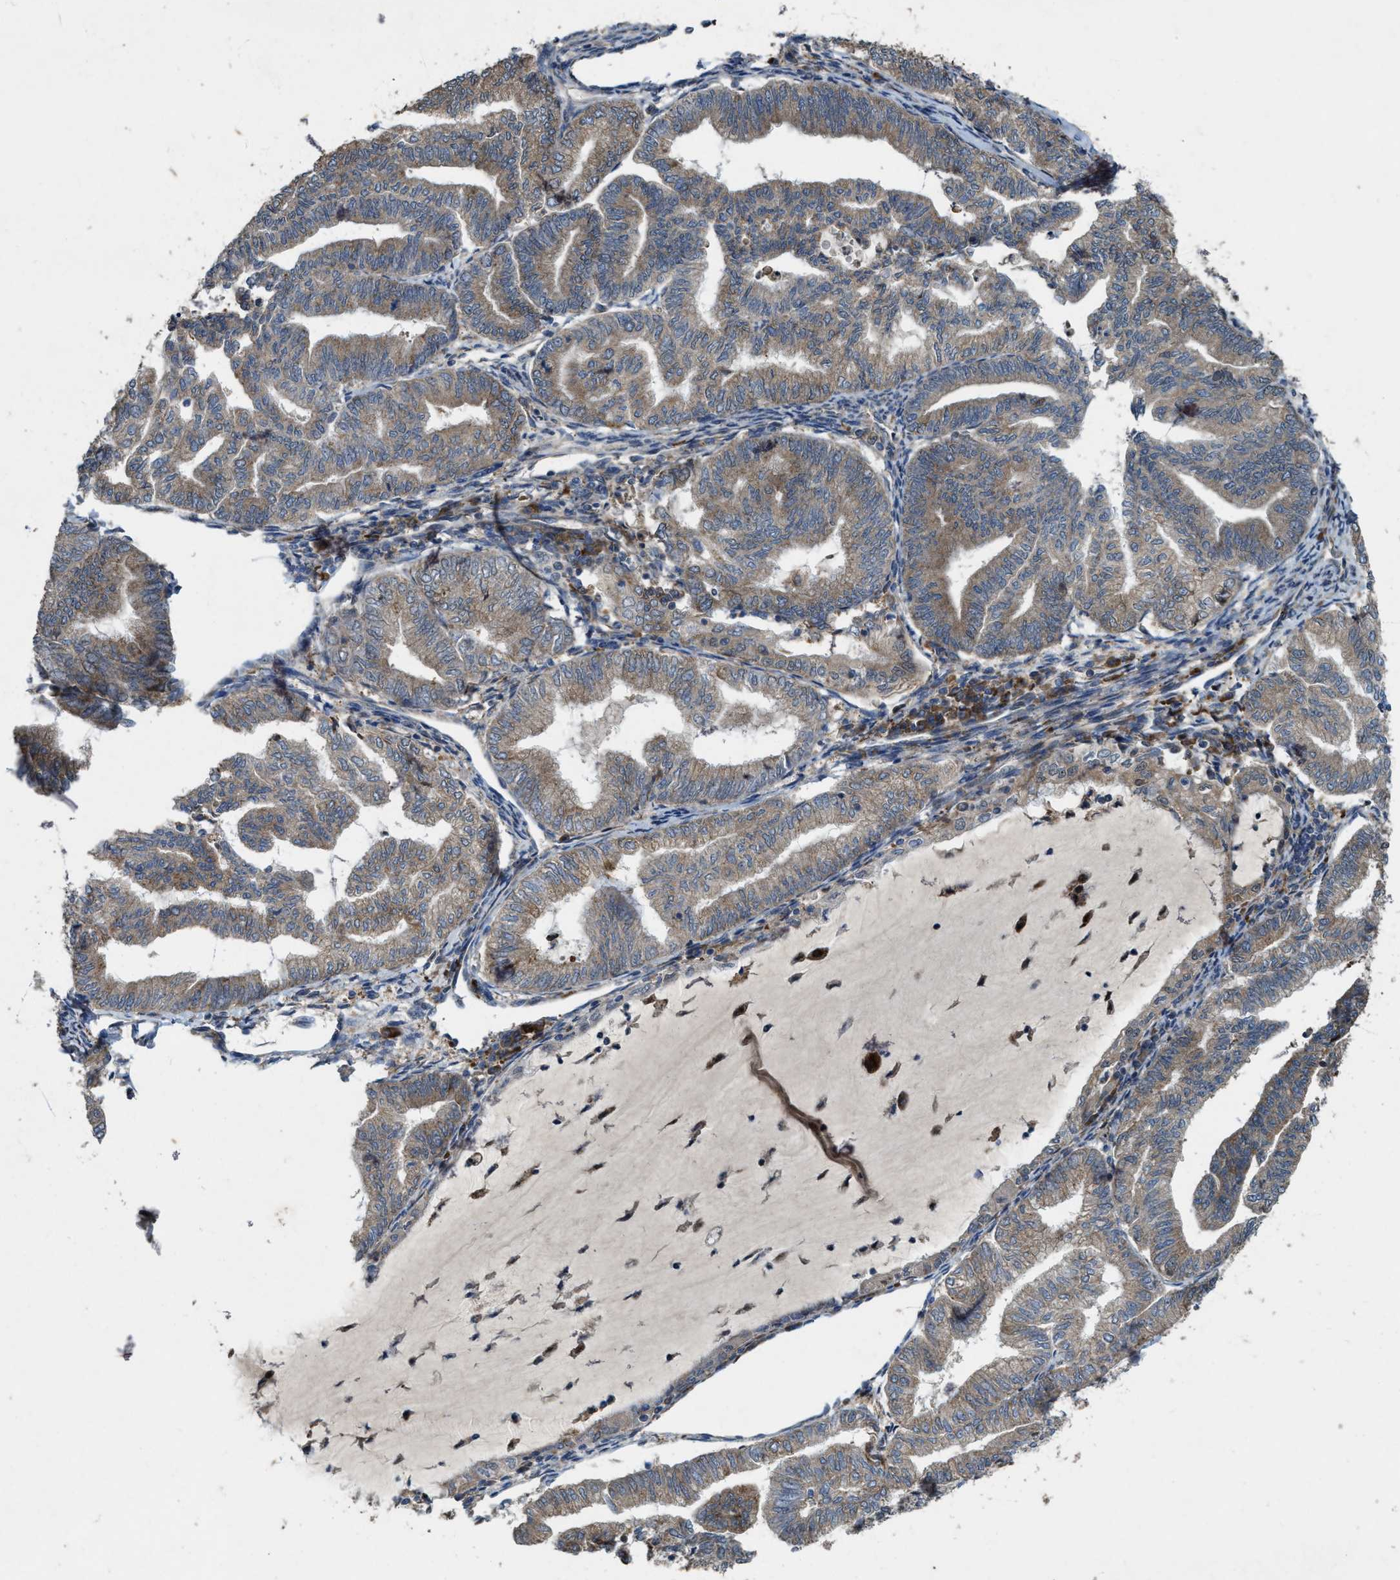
{"staining": {"intensity": "moderate", "quantity": ">75%", "location": "cytoplasmic/membranous"}, "tissue": "endometrial cancer", "cell_type": "Tumor cells", "image_type": "cancer", "snomed": [{"axis": "morphology", "description": "Adenocarcinoma, NOS"}, {"axis": "topography", "description": "Endometrium"}], "caption": "There is medium levels of moderate cytoplasmic/membranous staining in tumor cells of endometrial cancer (adenocarcinoma), as demonstrated by immunohistochemical staining (brown color).", "gene": "LRRC72", "patient": {"sex": "female", "age": 79}}